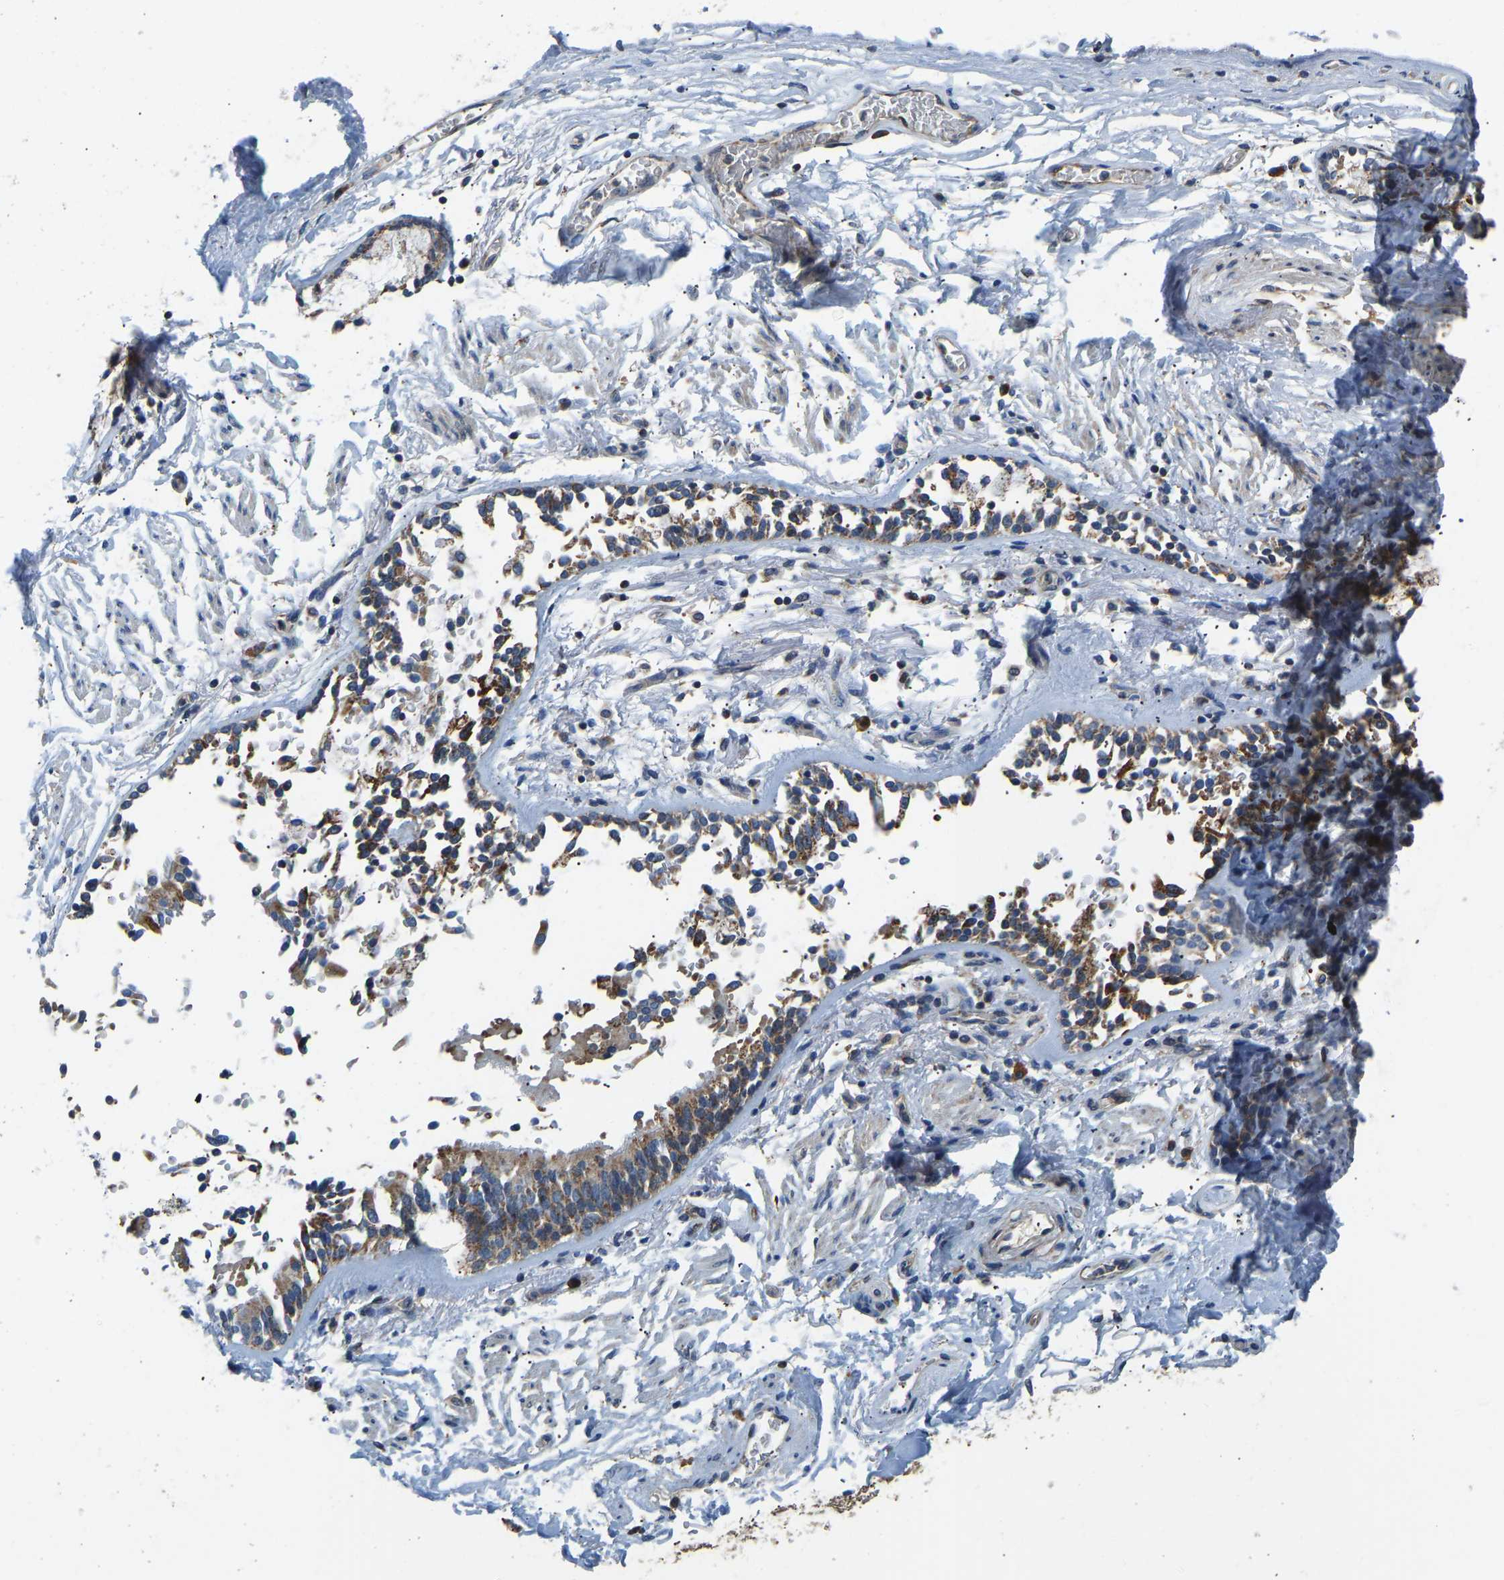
{"staining": {"intensity": "negative", "quantity": "none", "location": "none"}, "tissue": "adipose tissue", "cell_type": "Adipocytes", "image_type": "normal", "snomed": [{"axis": "morphology", "description": "Normal tissue, NOS"}, {"axis": "topography", "description": "Cartilage tissue"}, {"axis": "topography", "description": "Lung"}], "caption": "The immunohistochemistry photomicrograph has no significant staining in adipocytes of adipose tissue.", "gene": "RBP1", "patient": {"sex": "female", "age": 77}}